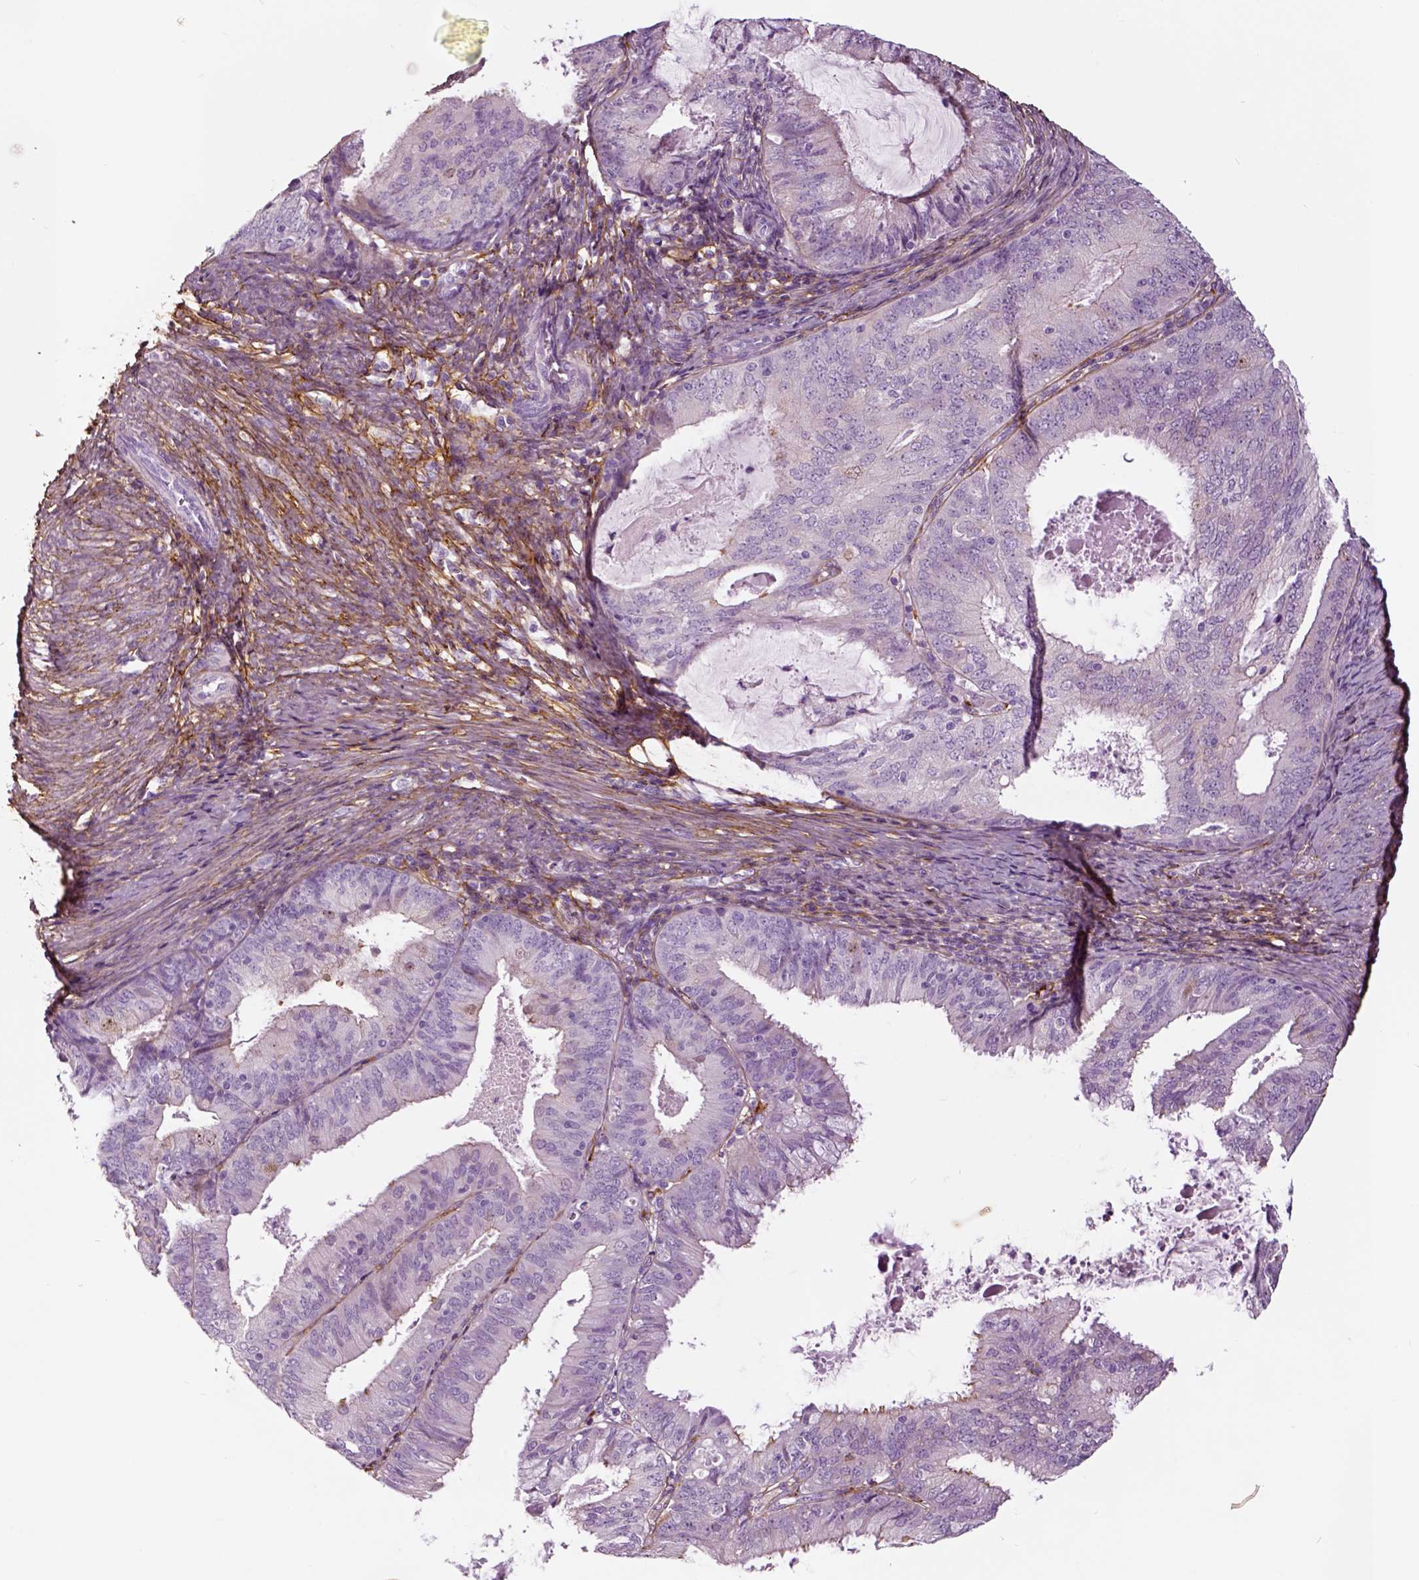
{"staining": {"intensity": "negative", "quantity": "none", "location": "none"}, "tissue": "endometrial cancer", "cell_type": "Tumor cells", "image_type": "cancer", "snomed": [{"axis": "morphology", "description": "Adenocarcinoma, NOS"}, {"axis": "topography", "description": "Endometrium"}], "caption": "Tumor cells are negative for protein expression in human adenocarcinoma (endometrial).", "gene": "COL6A2", "patient": {"sex": "female", "age": 57}}